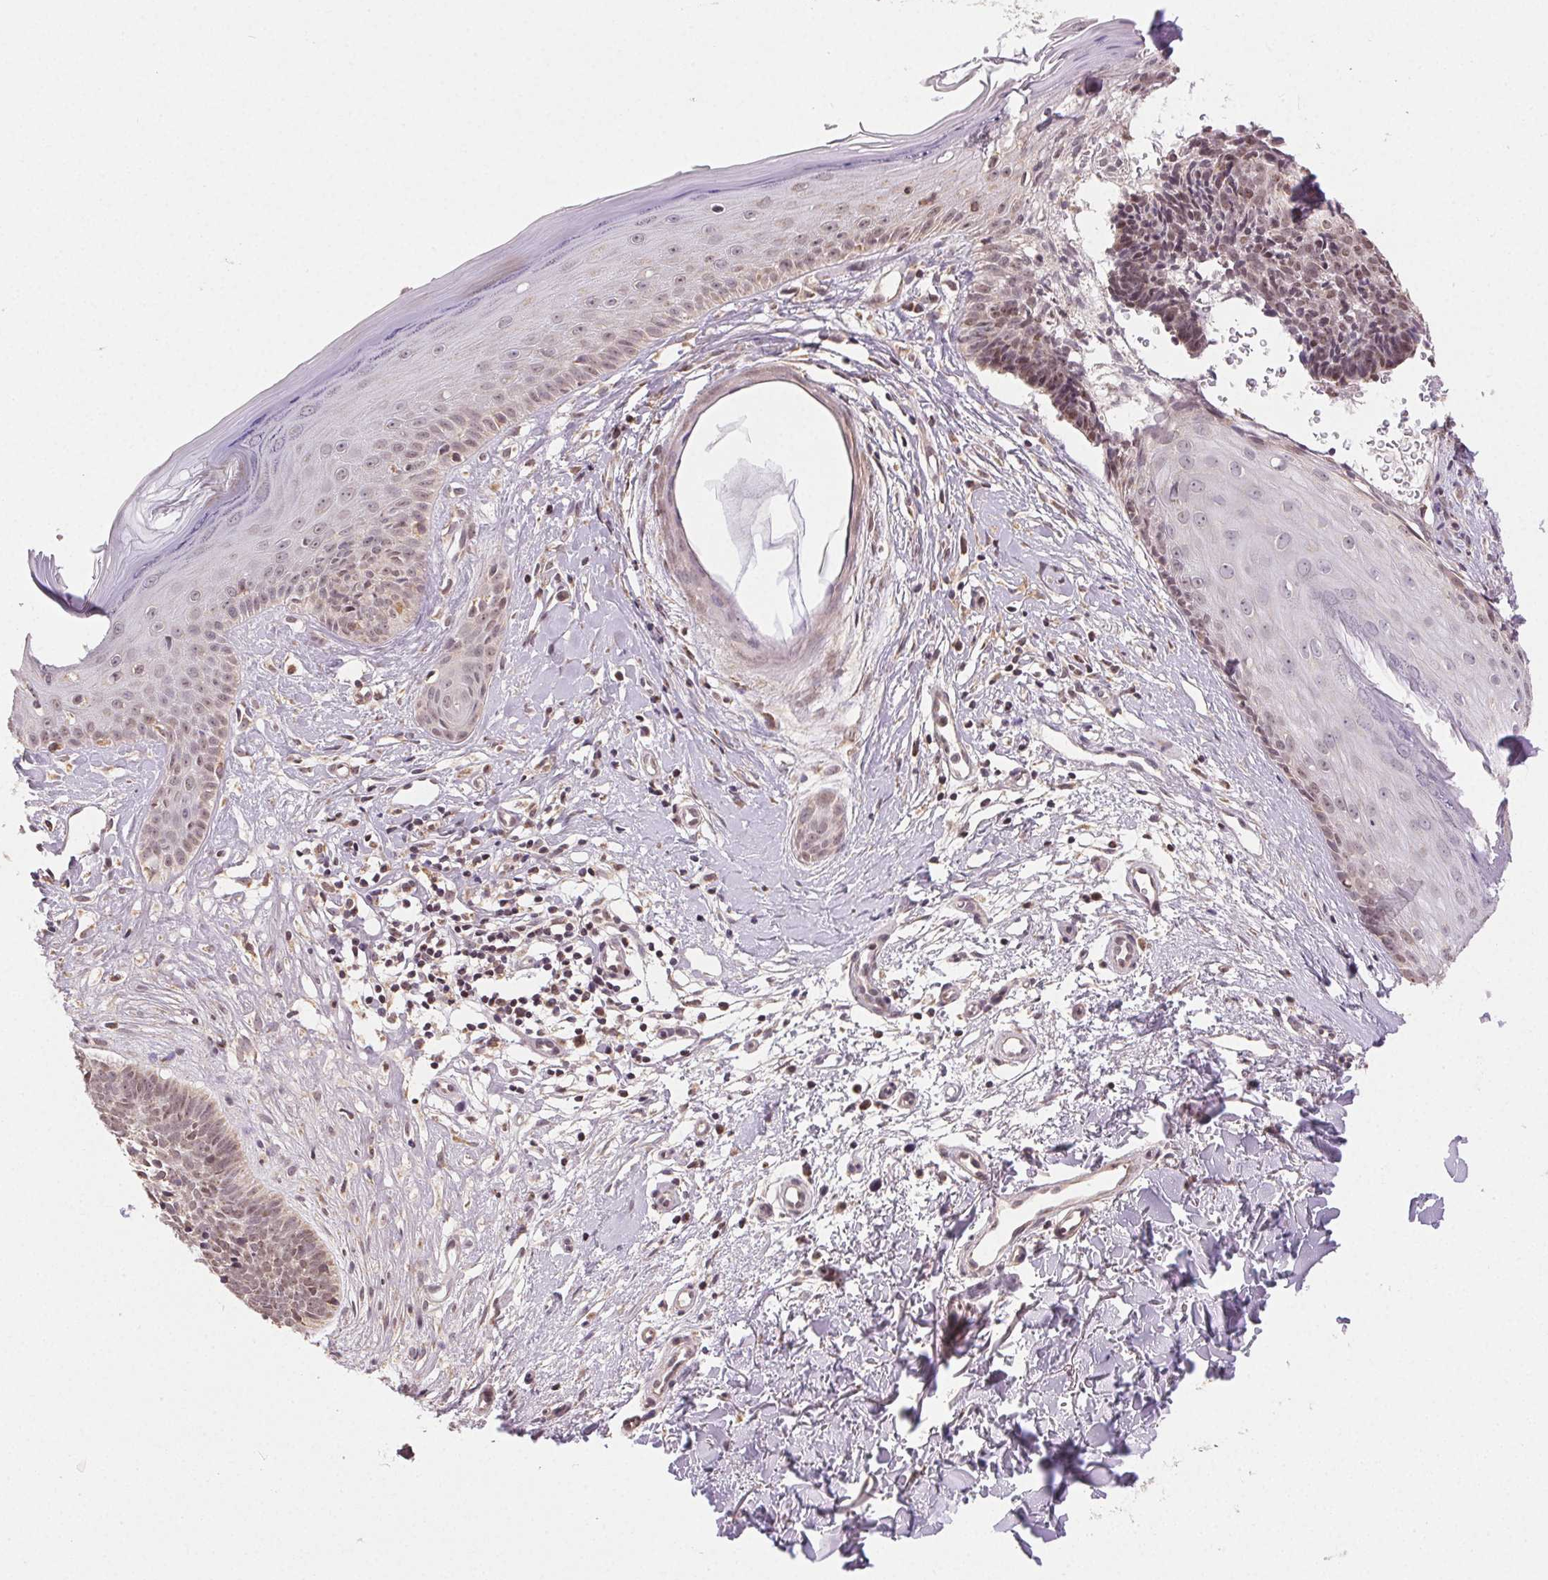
{"staining": {"intensity": "weak", "quantity": "25%-75%", "location": "nuclear"}, "tissue": "skin cancer", "cell_type": "Tumor cells", "image_type": "cancer", "snomed": [{"axis": "morphology", "description": "Basal cell carcinoma"}, {"axis": "topography", "description": "Skin"}], "caption": "A brown stain shows weak nuclear staining of a protein in human skin basal cell carcinoma tumor cells.", "gene": "PIWIL4", "patient": {"sex": "male", "age": 51}}